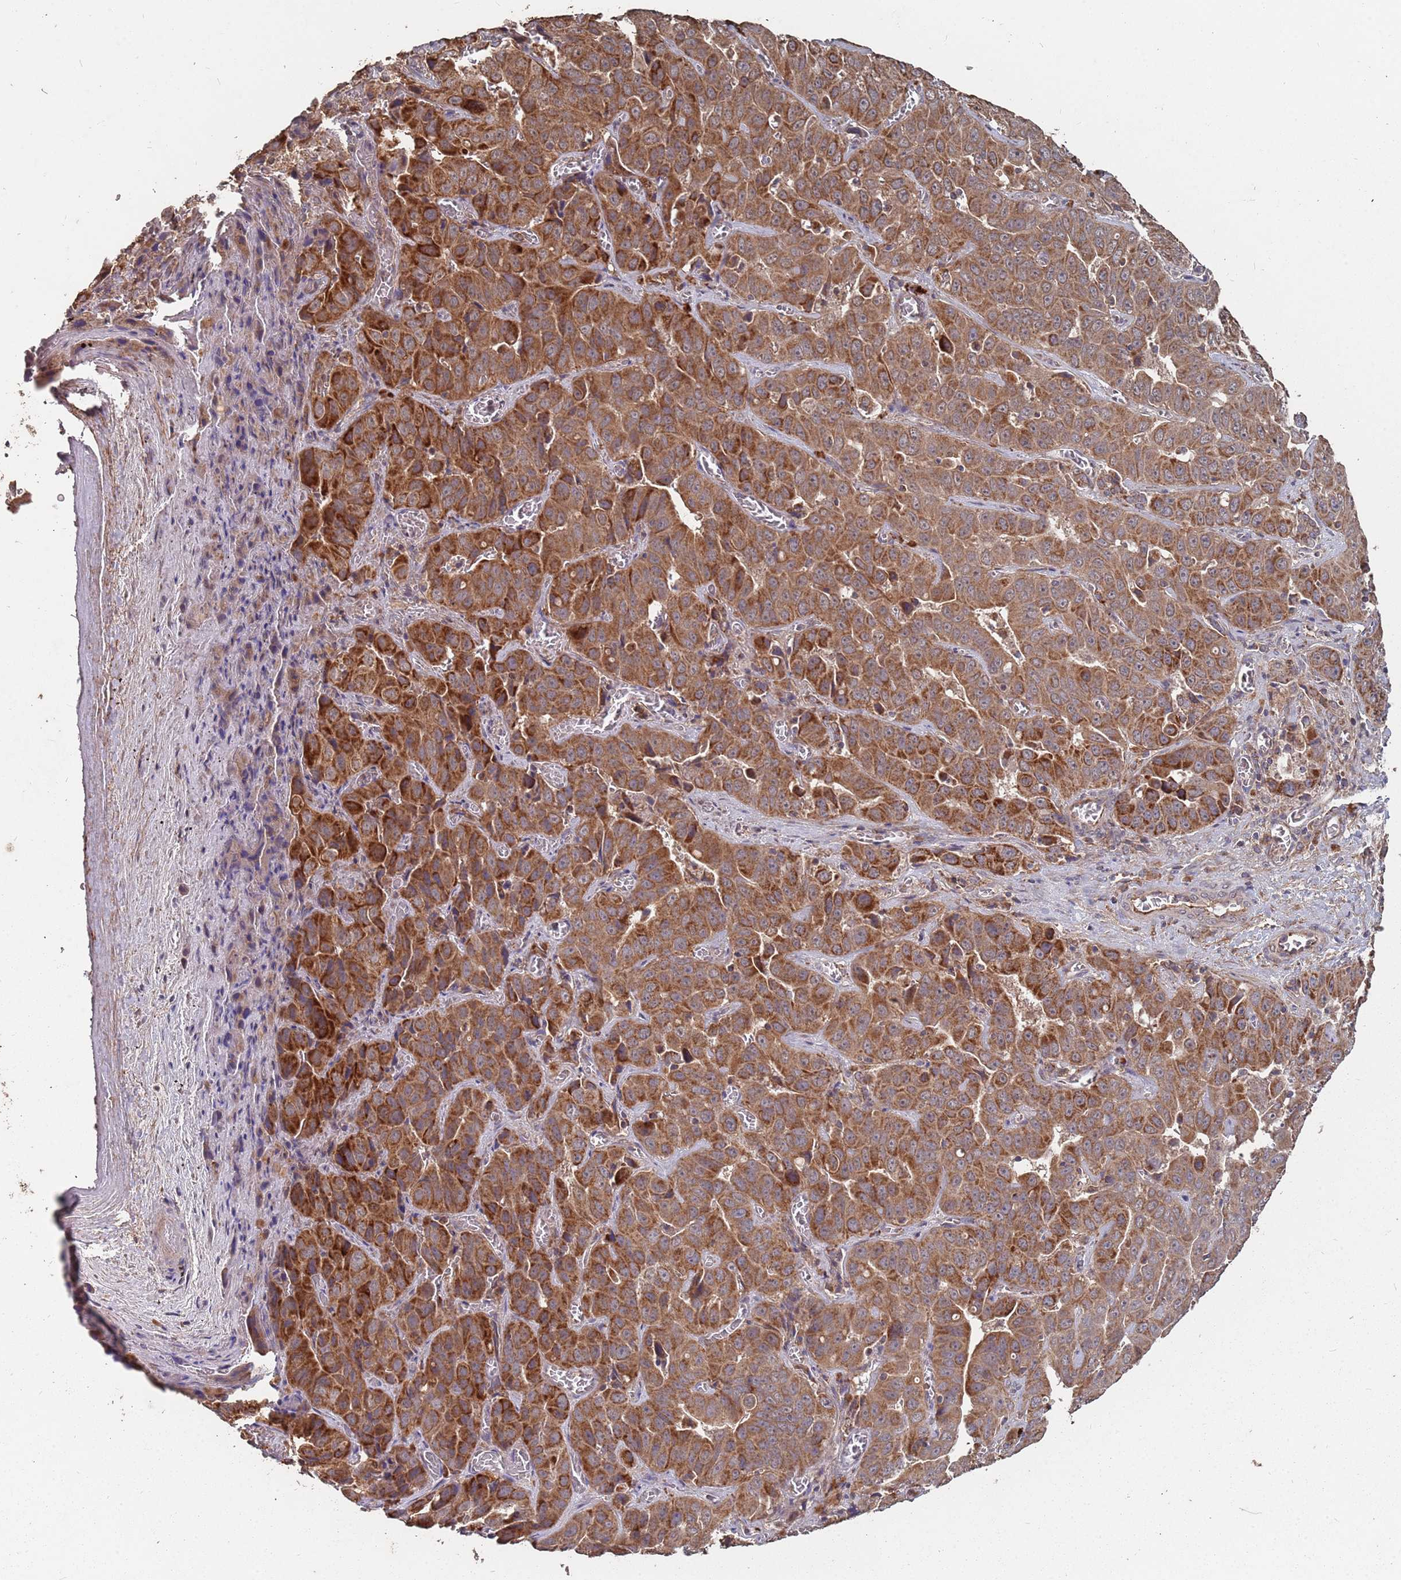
{"staining": {"intensity": "strong", "quantity": ">75%", "location": "cytoplasmic/membranous"}, "tissue": "liver cancer", "cell_type": "Tumor cells", "image_type": "cancer", "snomed": [{"axis": "morphology", "description": "Cholangiocarcinoma"}, {"axis": "topography", "description": "Liver"}], "caption": "Immunohistochemistry (IHC) of liver cholangiocarcinoma reveals high levels of strong cytoplasmic/membranous staining in approximately >75% of tumor cells.", "gene": "PRORP", "patient": {"sex": "female", "age": 52}}